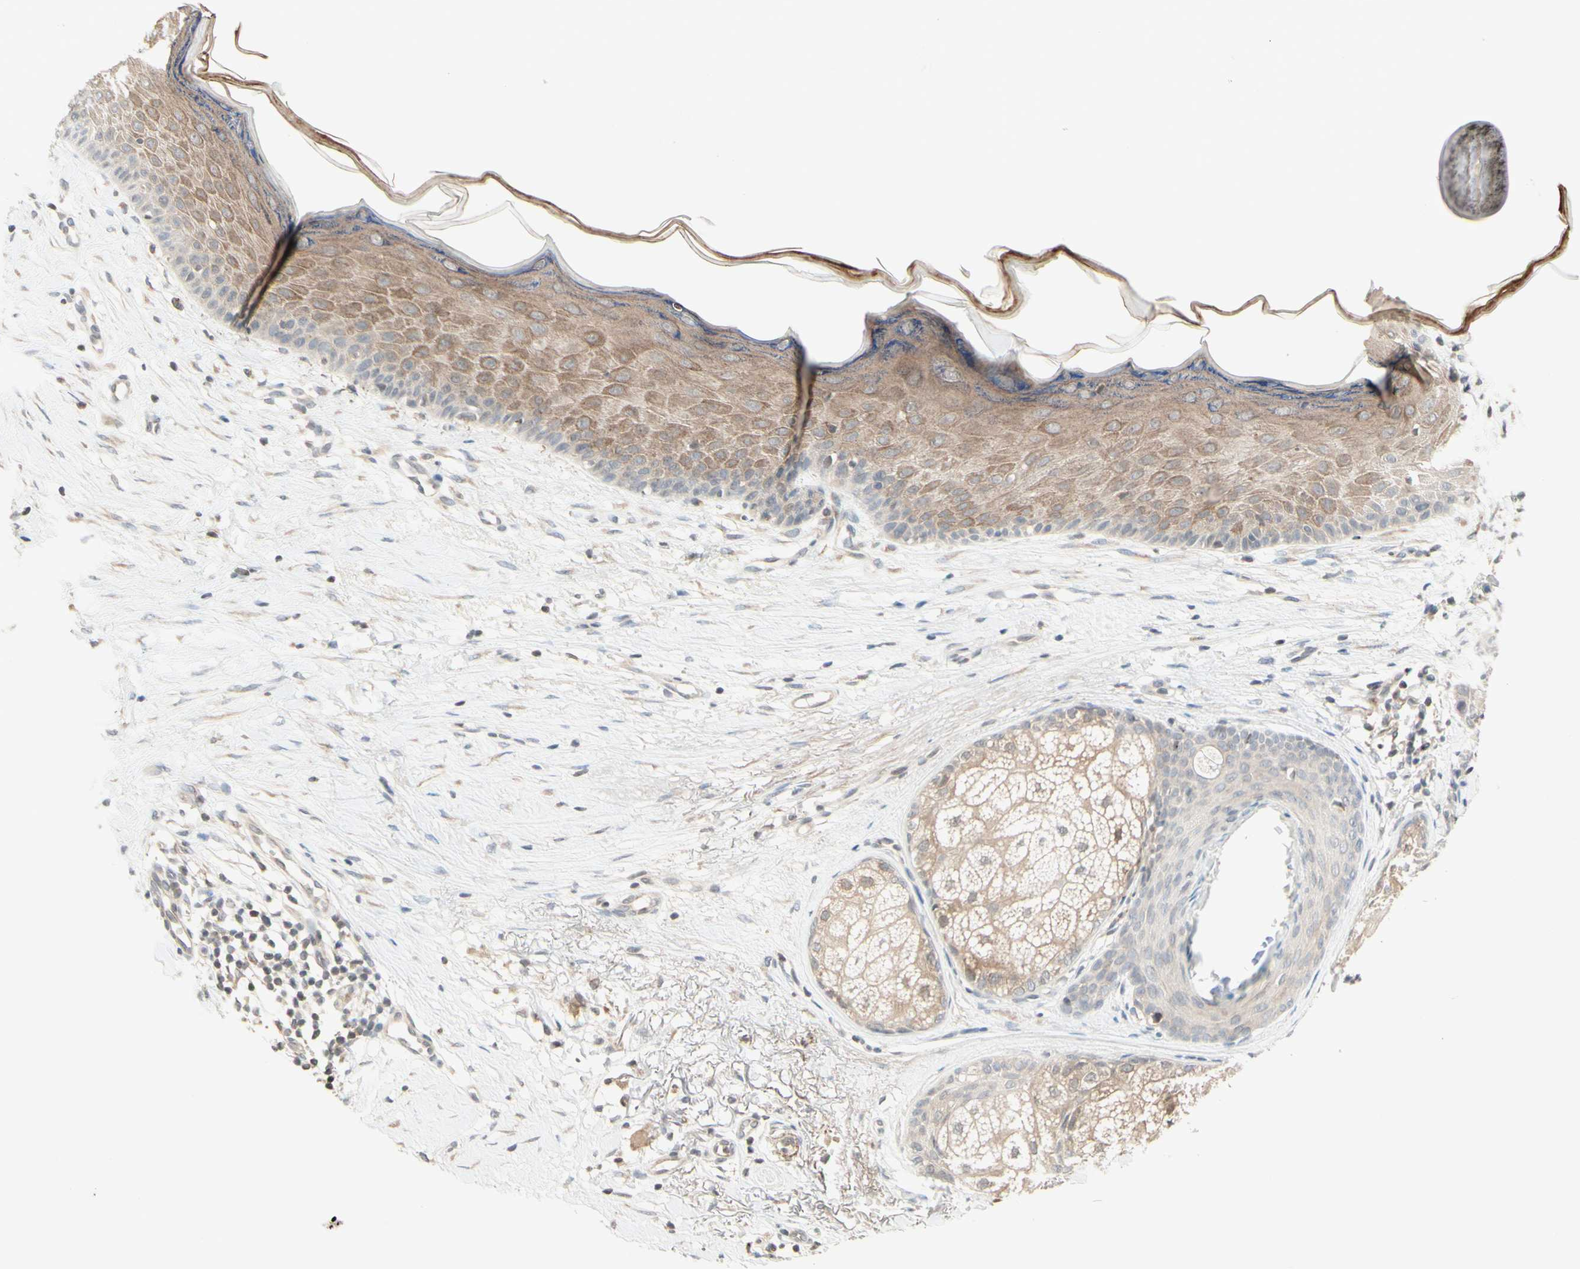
{"staining": {"intensity": "negative", "quantity": "none", "location": "none"}, "tissue": "skin cancer", "cell_type": "Tumor cells", "image_type": "cancer", "snomed": [{"axis": "morphology", "description": "Basal cell carcinoma"}, {"axis": "topography", "description": "Skin"}], "caption": "A high-resolution micrograph shows immunohistochemistry staining of skin cancer, which displays no significant expression in tumor cells.", "gene": "ZW10", "patient": {"sex": "female", "age": 70}}